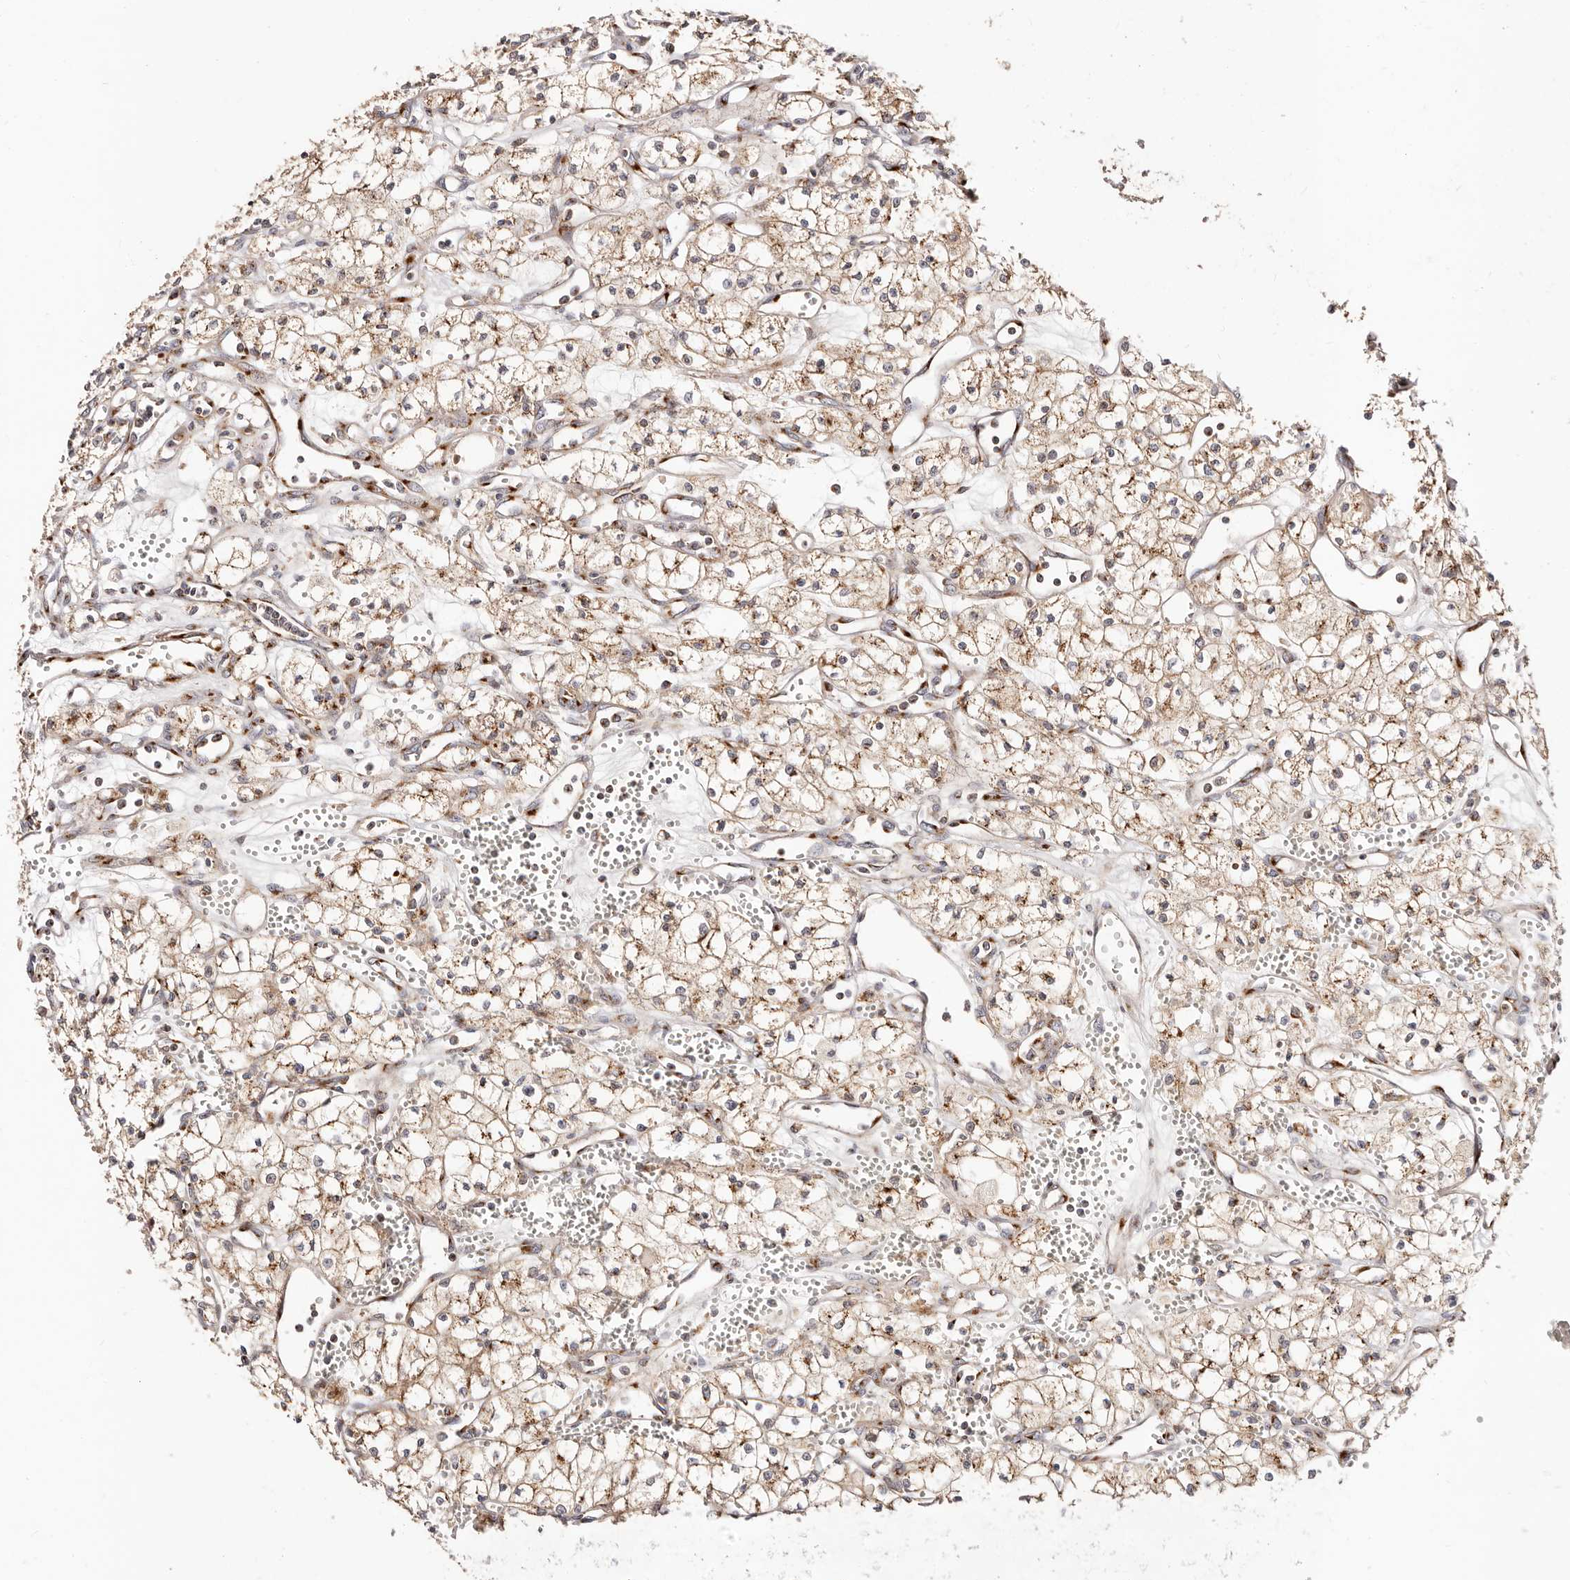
{"staining": {"intensity": "moderate", "quantity": ">75%", "location": "cytoplasmic/membranous"}, "tissue": "renal cancer", "cell_type": "Tumor cells", "image_type": "cancer", "snomed": [{"axis": "morphology", "description": "Adenocarcinoma, NOS"}, {"axis": "topography", "description": "Kidney"}], "caption": "Brown immunohistochemical staining in human renal cancer (adenocarcinoma) reveals moderate cytoplasmic/membranous staining in about >75% of tumor cells. (DAB IHC, brown staining for protein, blue staining for nuclei).", "gene": "MAPK6", "patient": {"sex": "male", "age": 59}}